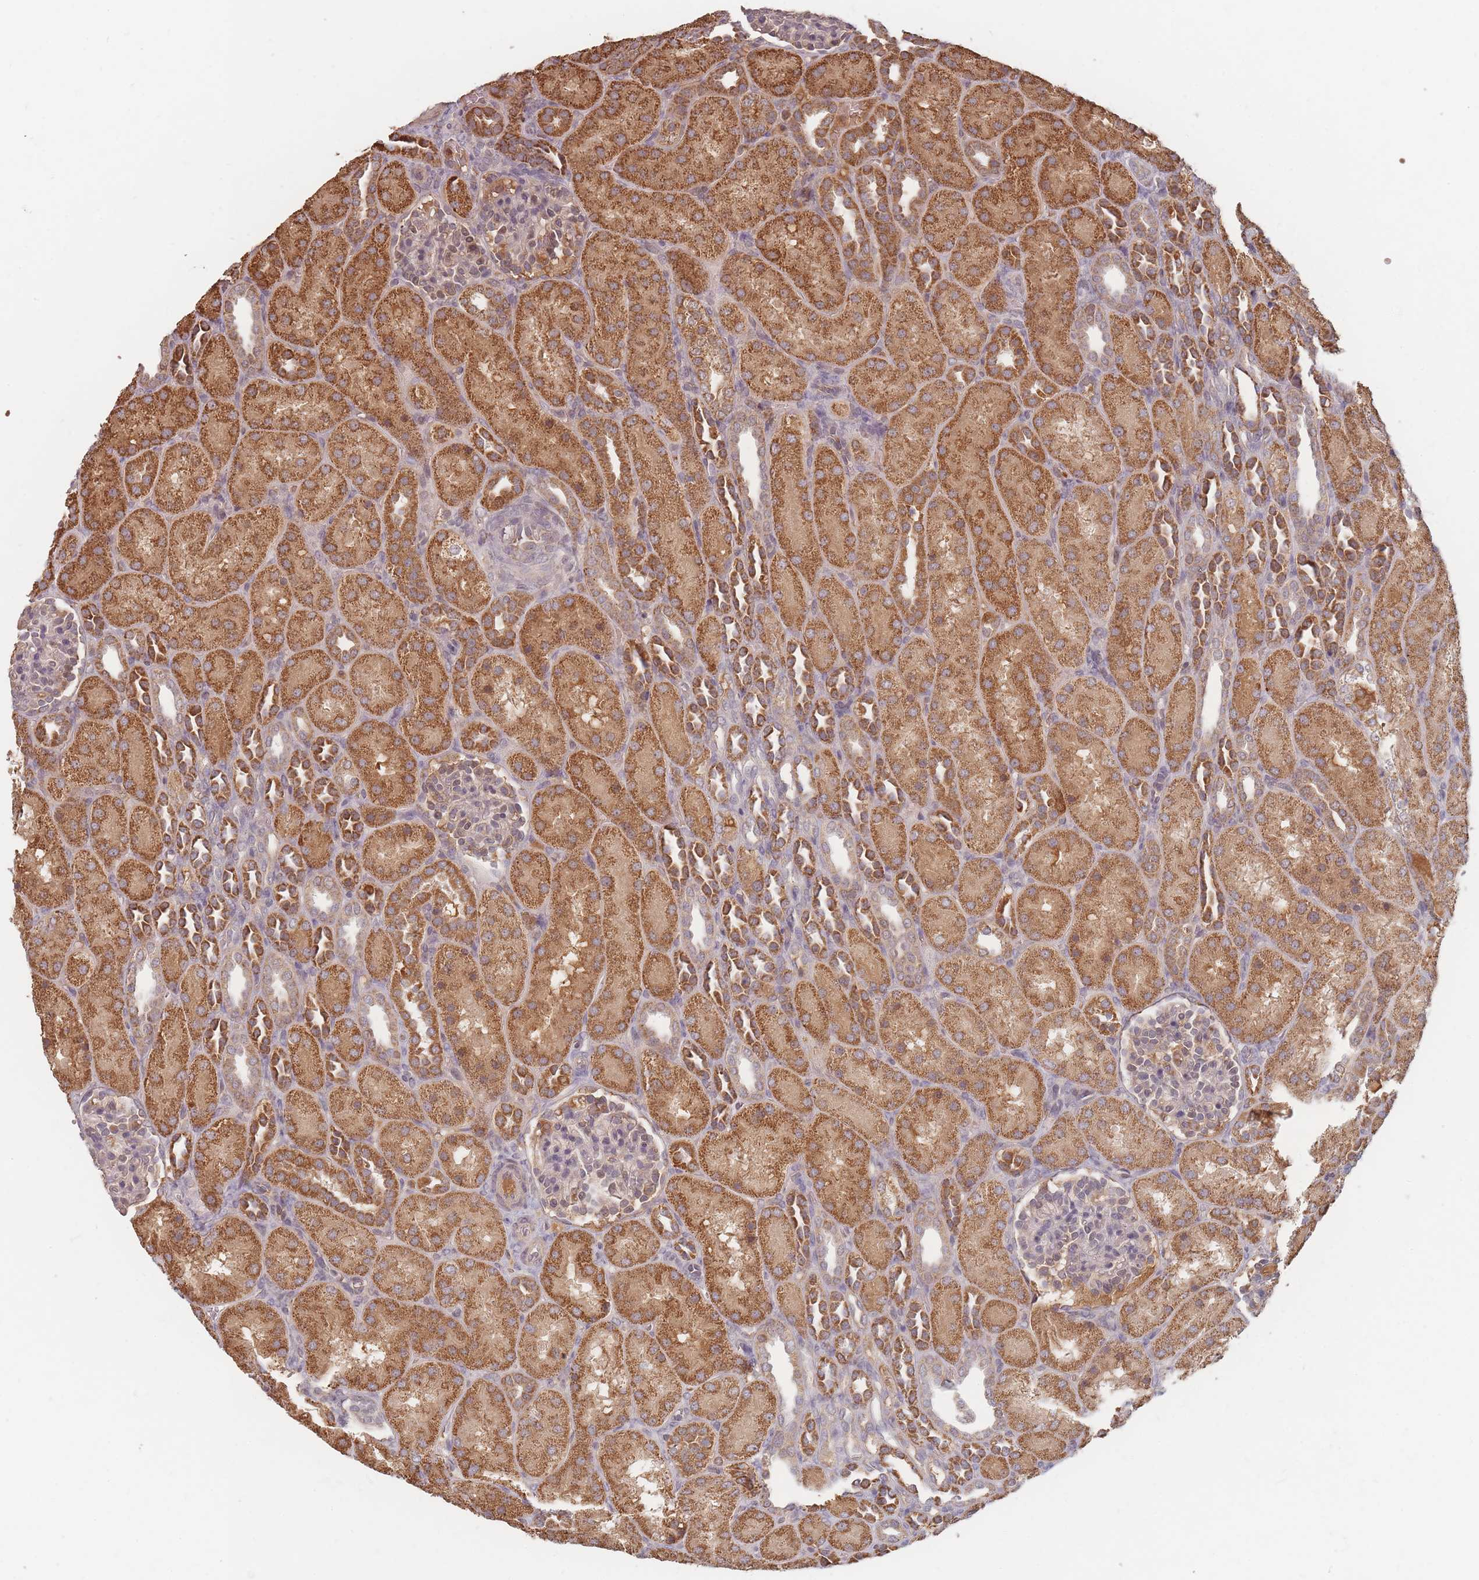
{"staining": {"intensity": "weak", "quantity": "<25%", "location": "cytoplasmic/membranous"}, "tissue": "kidney", "cell_type": "Cells in glomeruli", "image_type": "normal", "snomed": [{"axis": "morphology", "description": "Normal tissue, NOS"}, {"axis": "topography", "description": "Kidney"}], "caption": "Immunohistochemistry photomicrograph of normal human kidney stained for a protein (brown), which displays no positivity in cells in glomeruli. (DAB (3,3'-diaminobenzidine) immunohistochemistry (IHC) with hematoxylin counter stain).", "gene": "OR2M4", "patient": {"sex": "male", "age": 1}}